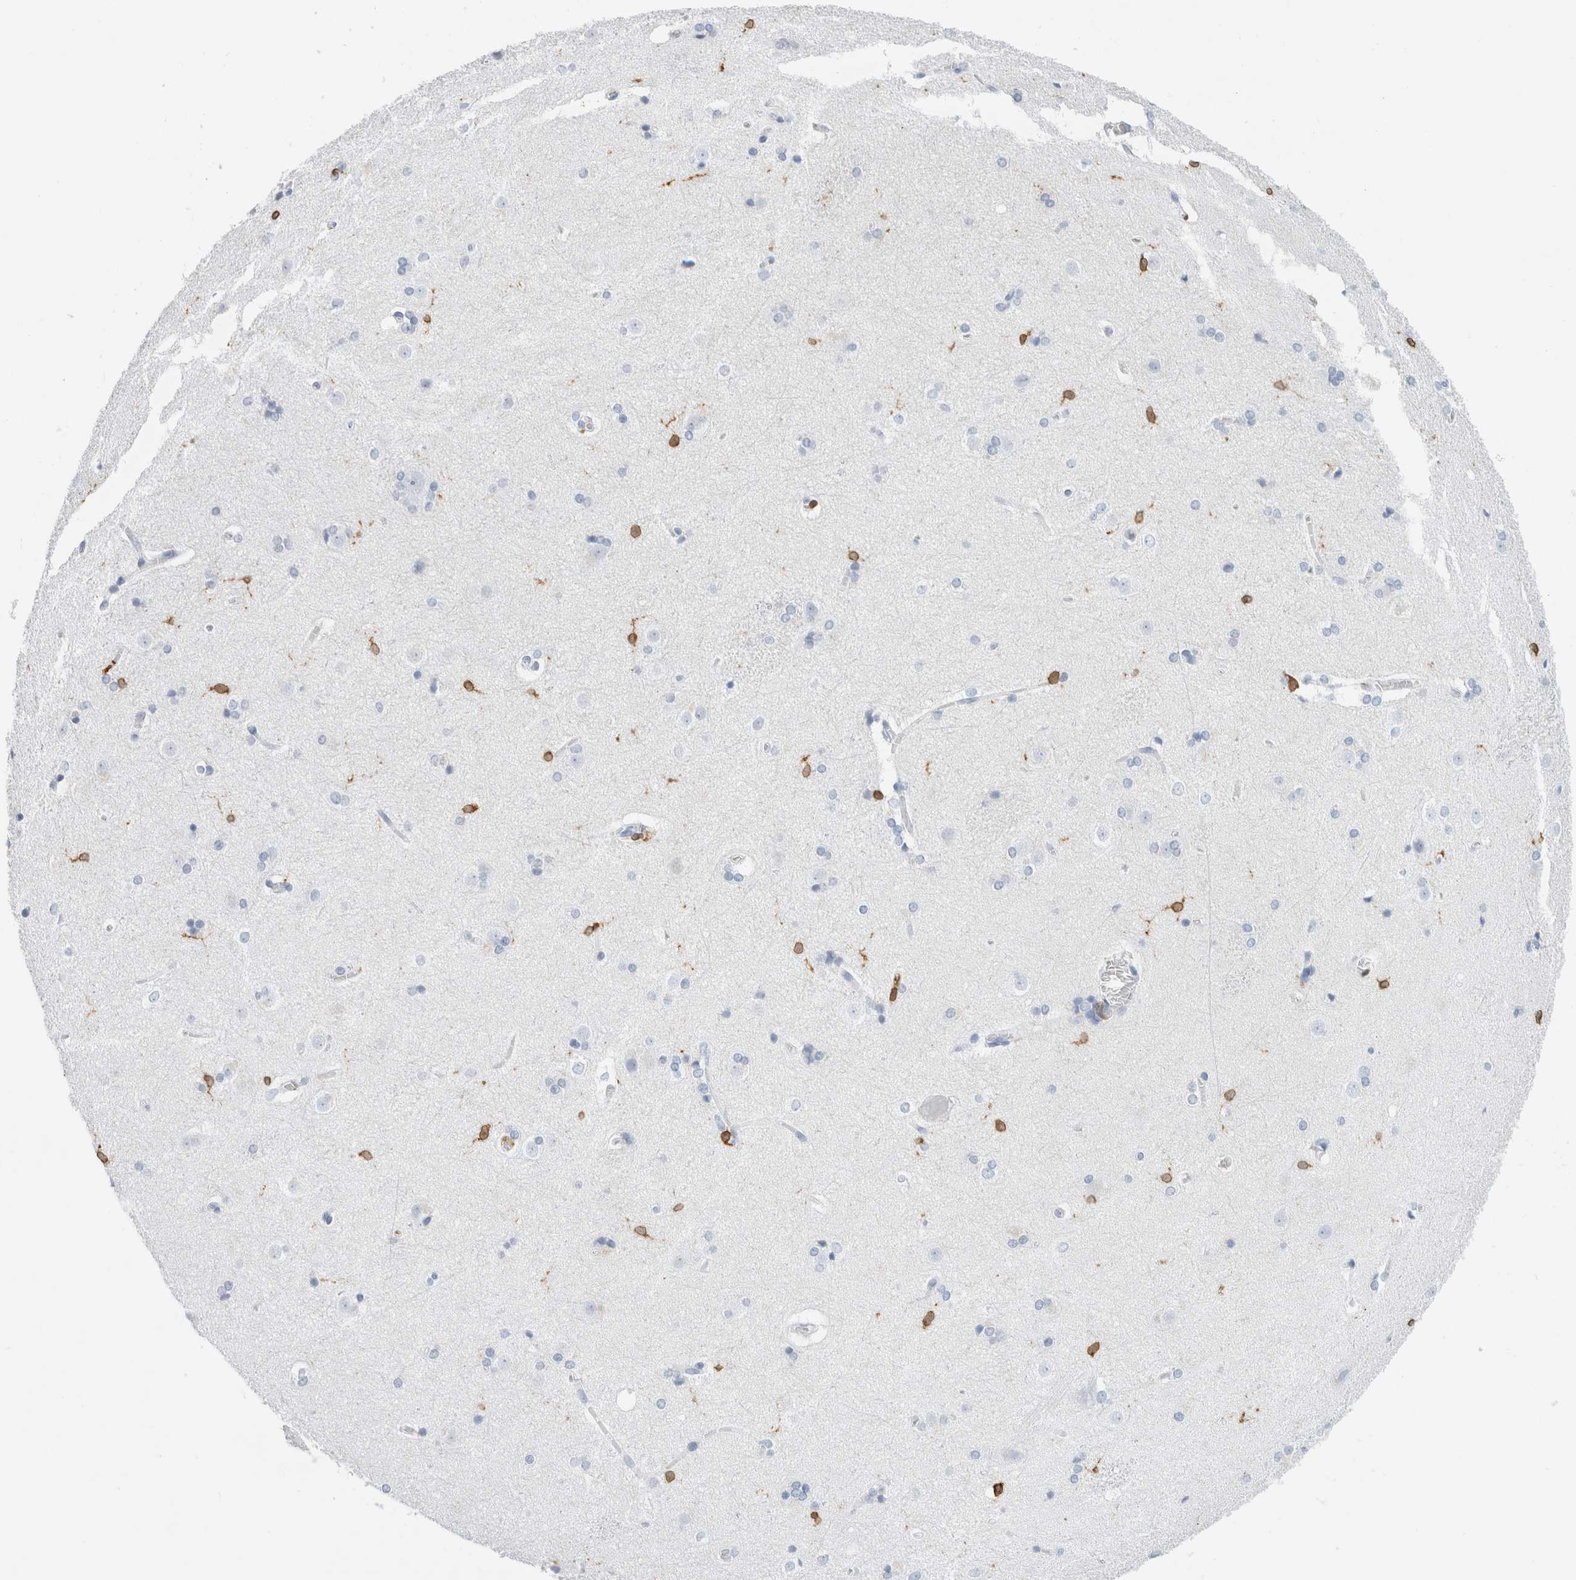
{"staining": {"intensity": "moderate", "quantity": "<25%", "location": "cytoplasmic/membranous"}, "tissue": "caudate", "cell_type": "Glial cells", "image_type": "normal", "snomed": [{"axis": "morphology", "description": "Normal tissue, NOS"}, {"axis": "topography", "description": "Lateral ventricle wall"}], "caption": "Caudate was stained to show a protein in brown. There is low levels of moderate cytoplasmic/membranous positivity in about <25% of glial cells. Using DAB (3,3'-diaminobenzidine) (brown) and hematoxylin (blue) stains, captured at high magnification using brightfield microscopy.", "gene": "ALOX5AP", "patient": {"sex": "female", "age": 19}}